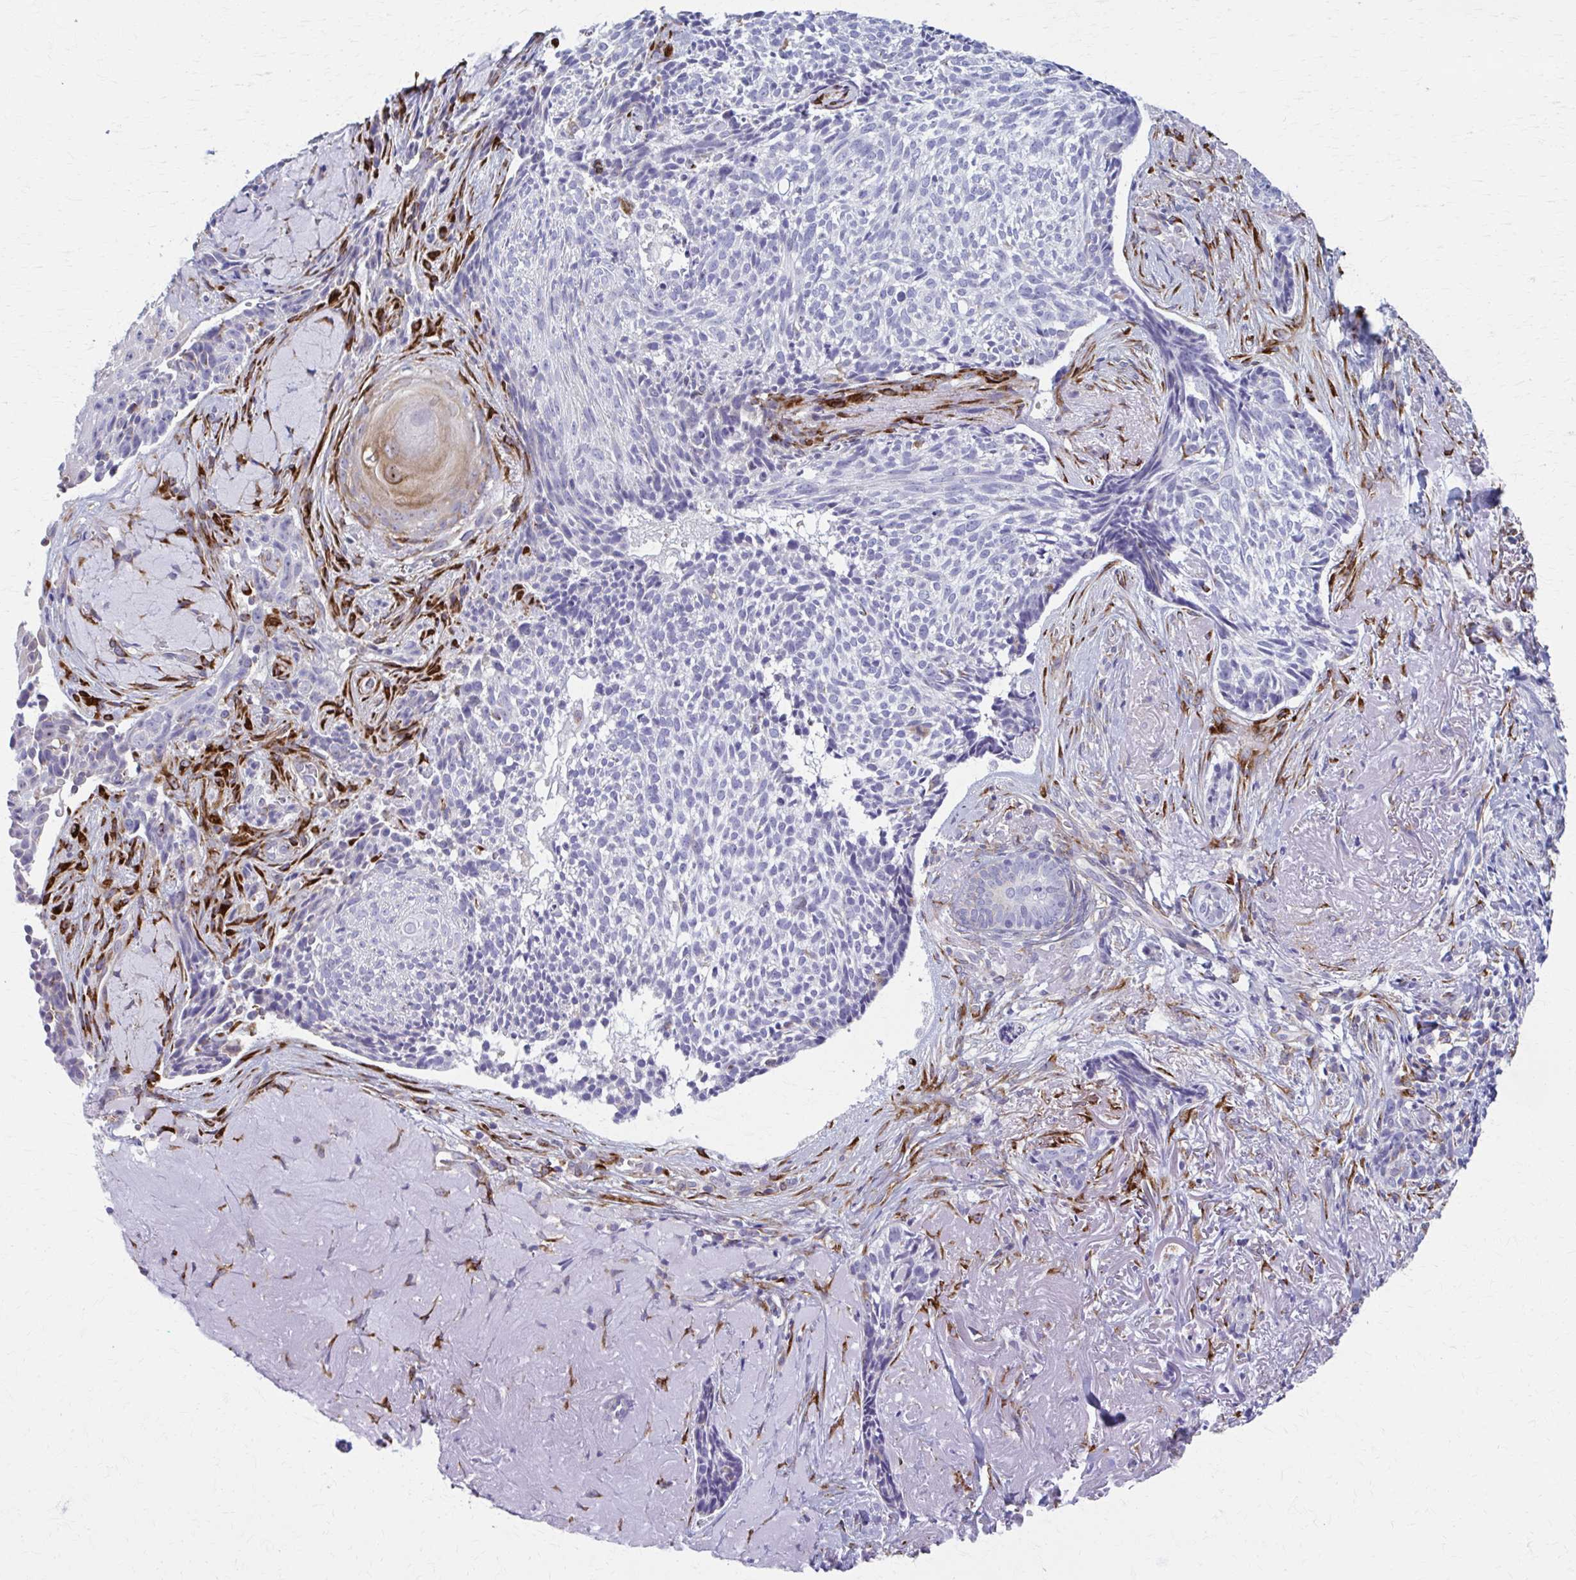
{"staining": {"intensity": "negative", "quantity": "none", "location": "none"}, "tissue": "skin cancer", "cell_type": "Tumor cells", "image_type": "cancer", "snomed": [{"axis": "morphology", "description": "Basal cell carcinoma"}, {"axis": "topography", "description": "Skin"}, {"axis": "topography", "description": "Skin of face"}], "caption": "High power microscopy histopathology image of an immunohistochemistry (IHC) photomicrograph of basal cell carcinoma (skin), revealing no significant expression in tumor cells.", "gene": "SPATS2L", "patient": {"sex": "female", "age": 95}}